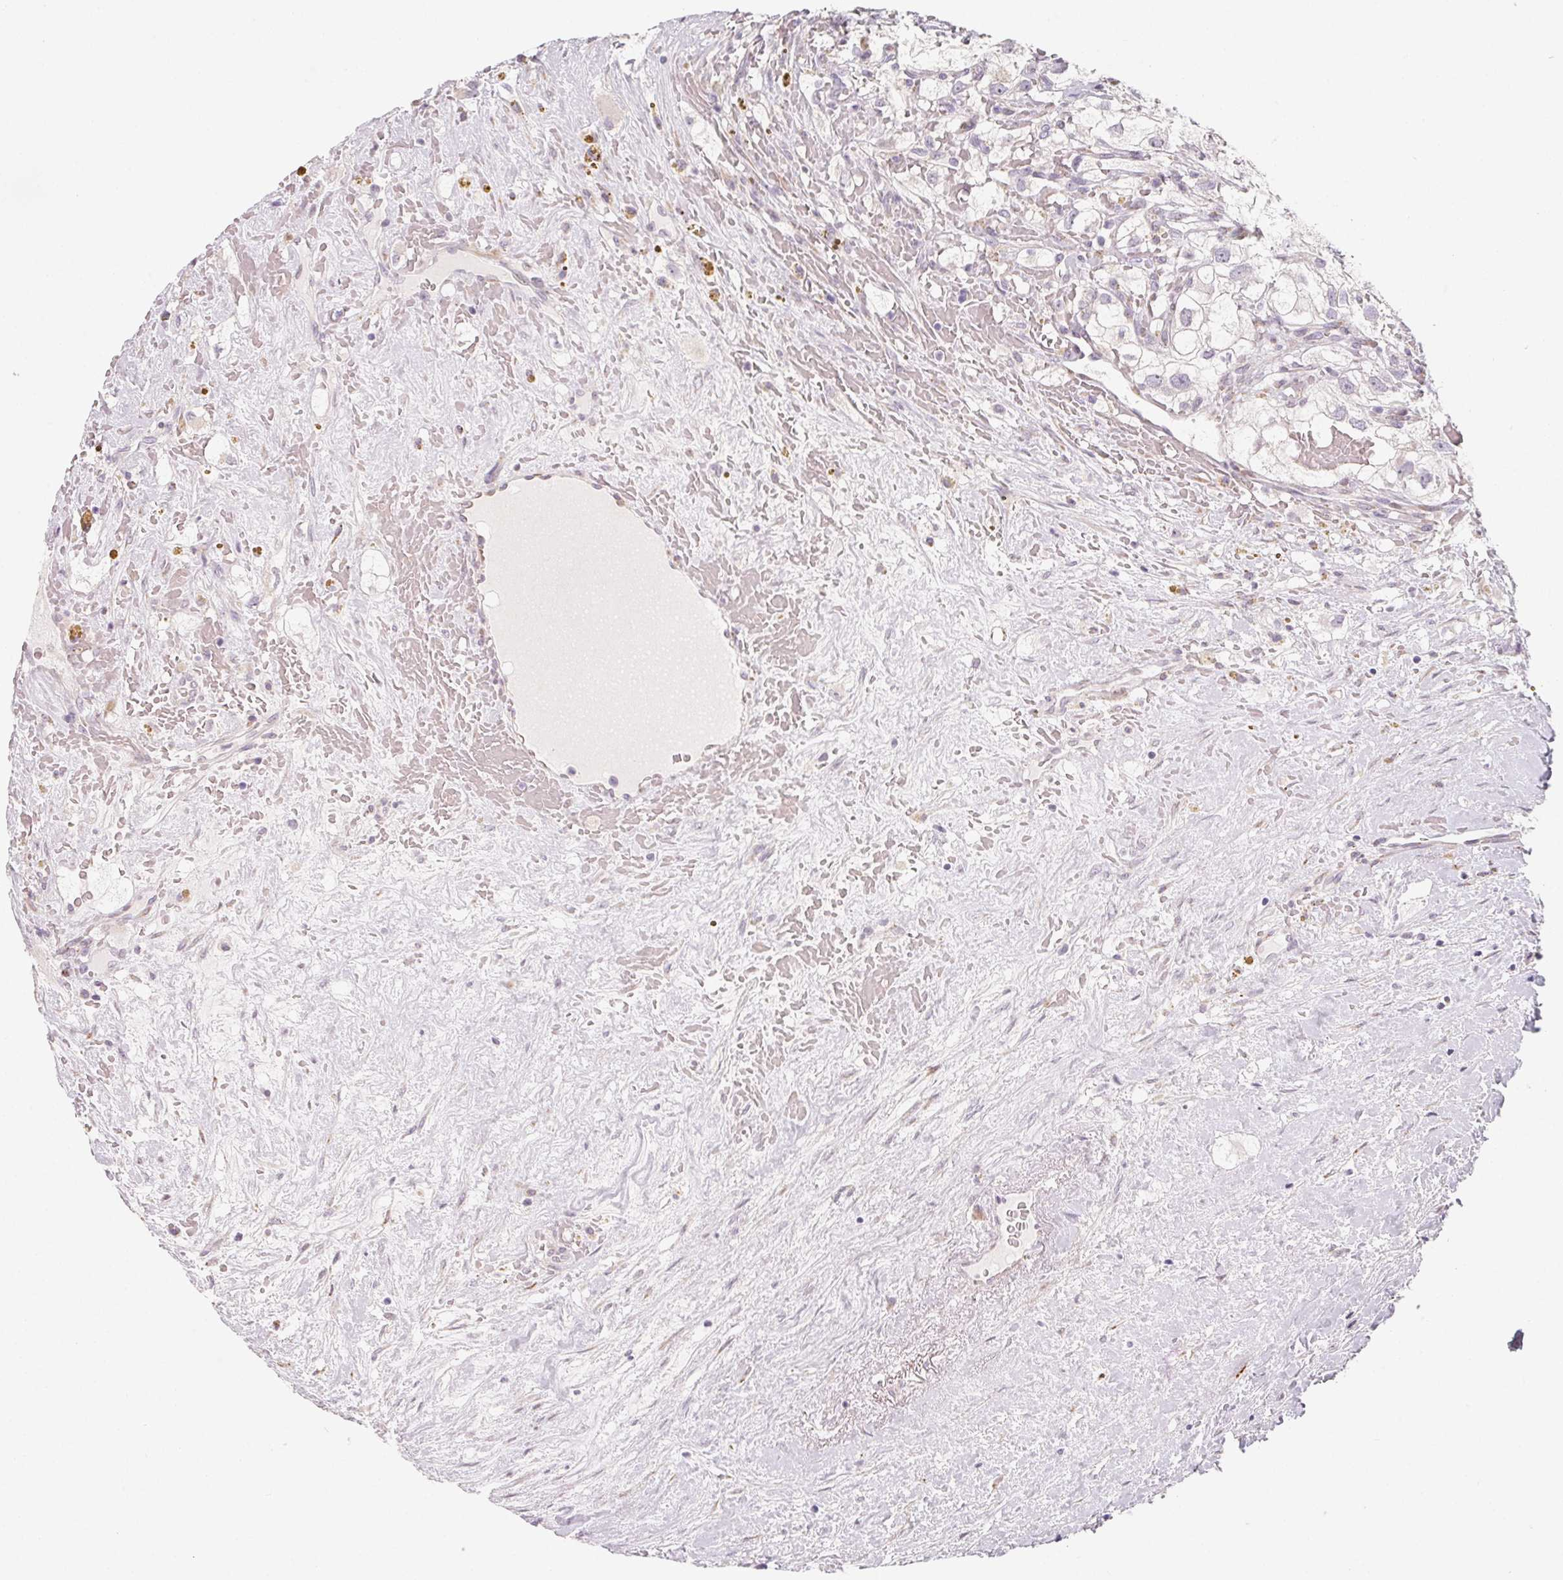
{"staining": {"intensity": "negative", "quantity": "none", "location": "none"}, "tissue": "renal cancer", "cell_type": "Tumor cells", "image_type": "cancer", "snomed": [{"axis": "morphology", "description": "Adenocarcinoma, NOS"}, {"axis": "topography", "description": "Kidney"}], "caption": "Immunohistochemistry of human adenocarcinoma (renal) shows no positivity in tumor cells.", "gene": "CCDC96", "patient": {"sex": "male", "age": 59}}